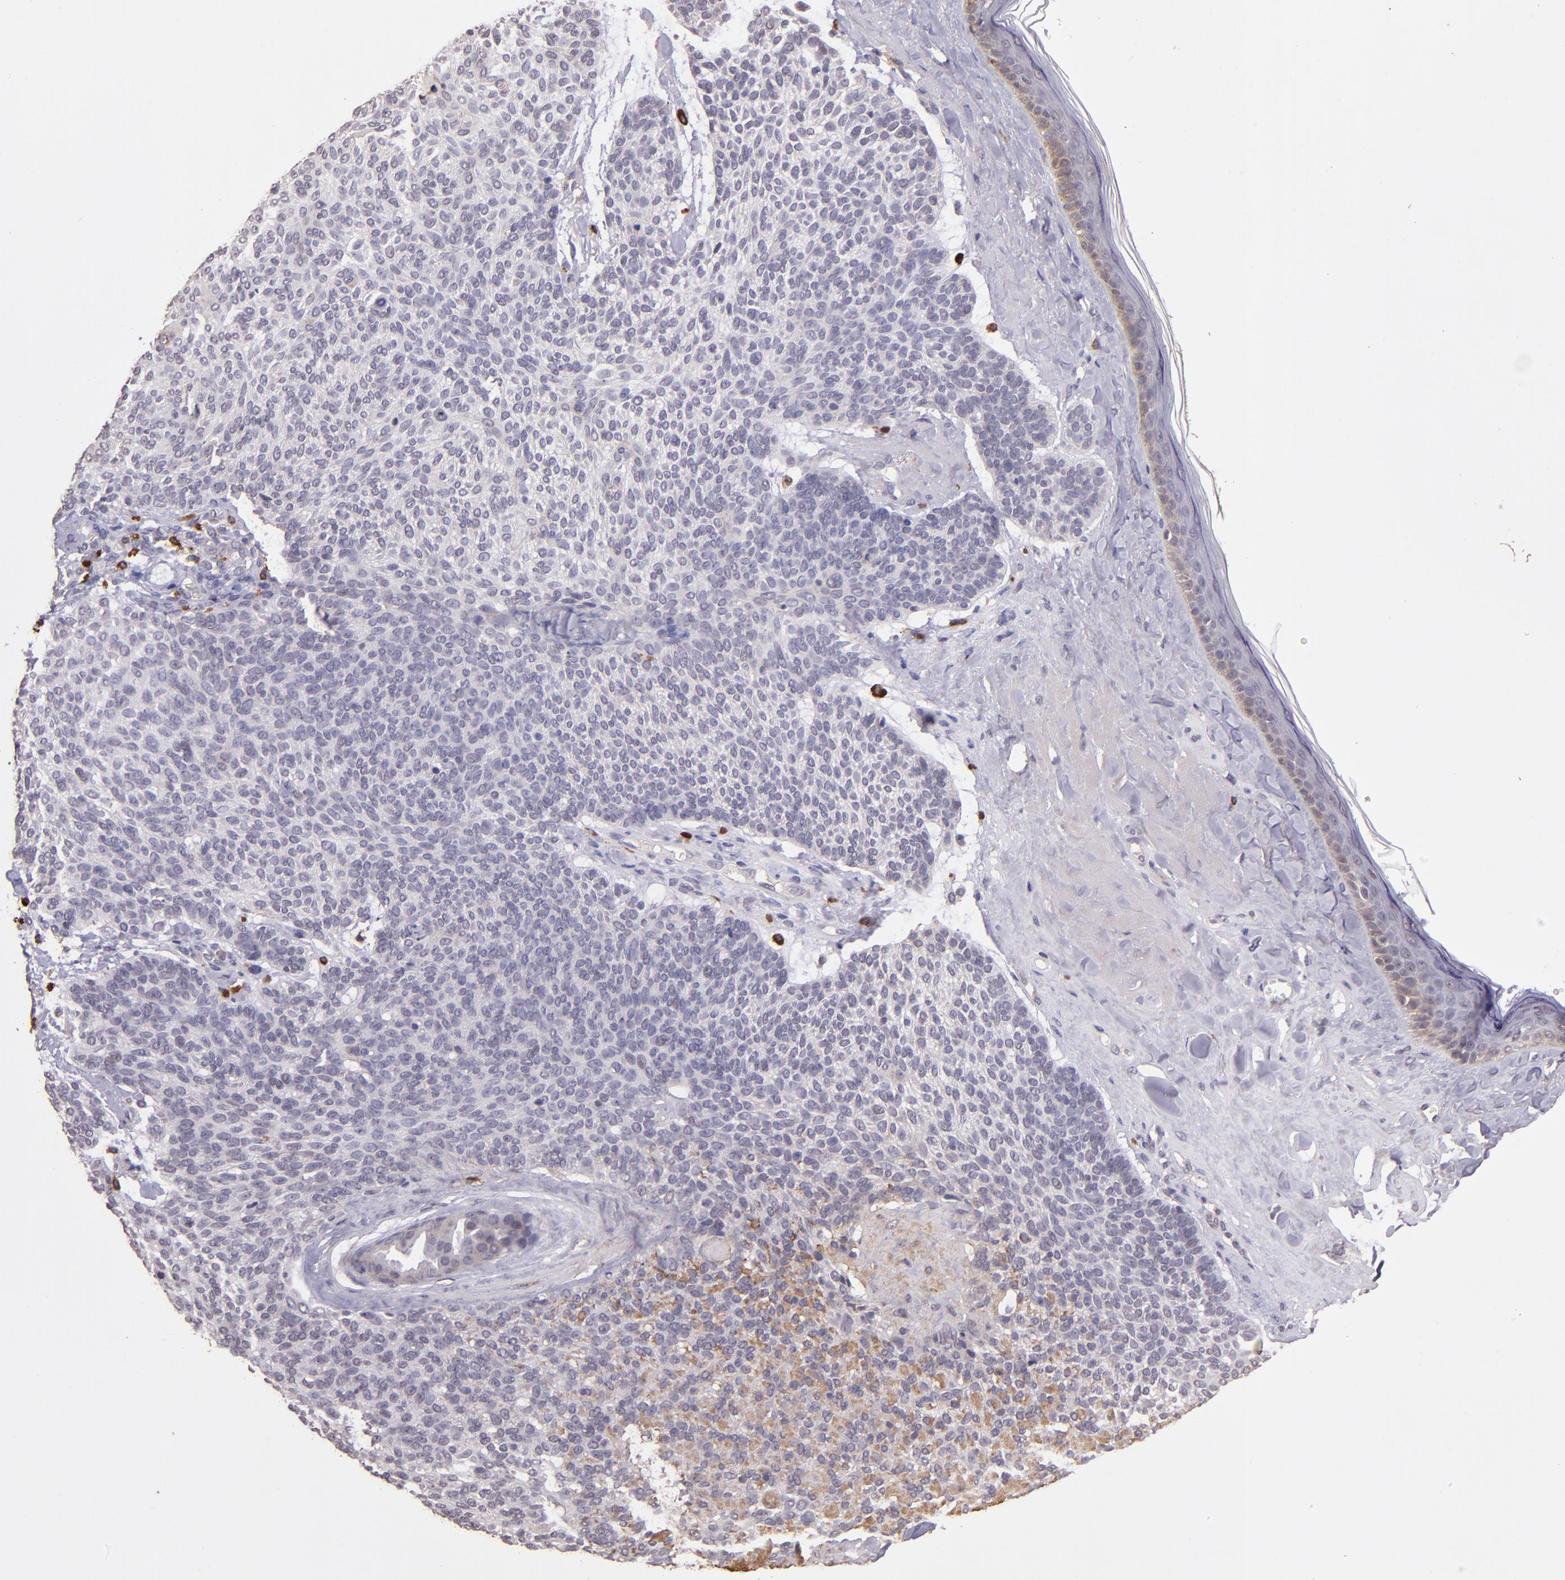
{"staining": {"intensity": "negative", "quantity": "none", "location": "none"}, "tissue": "skin cancer", "cell_type": "Tumor cells", "image_type": "cancer", "snomed": [{"axis": "morphology", "description": "Normal tissue, NOS"}, {"axis": "morphology", "description": "Basal cell carcinoma"}, {"axis": "topography", "description": "Skin"}], "caption": "DAB (3,3'-diaminobenzidine) immunohistochemical staining of human skin cancer demonstrates no significant positivity in tumor cells.", "gene": "TAF7L", "patient": {"sex": "female", "age": 70}}